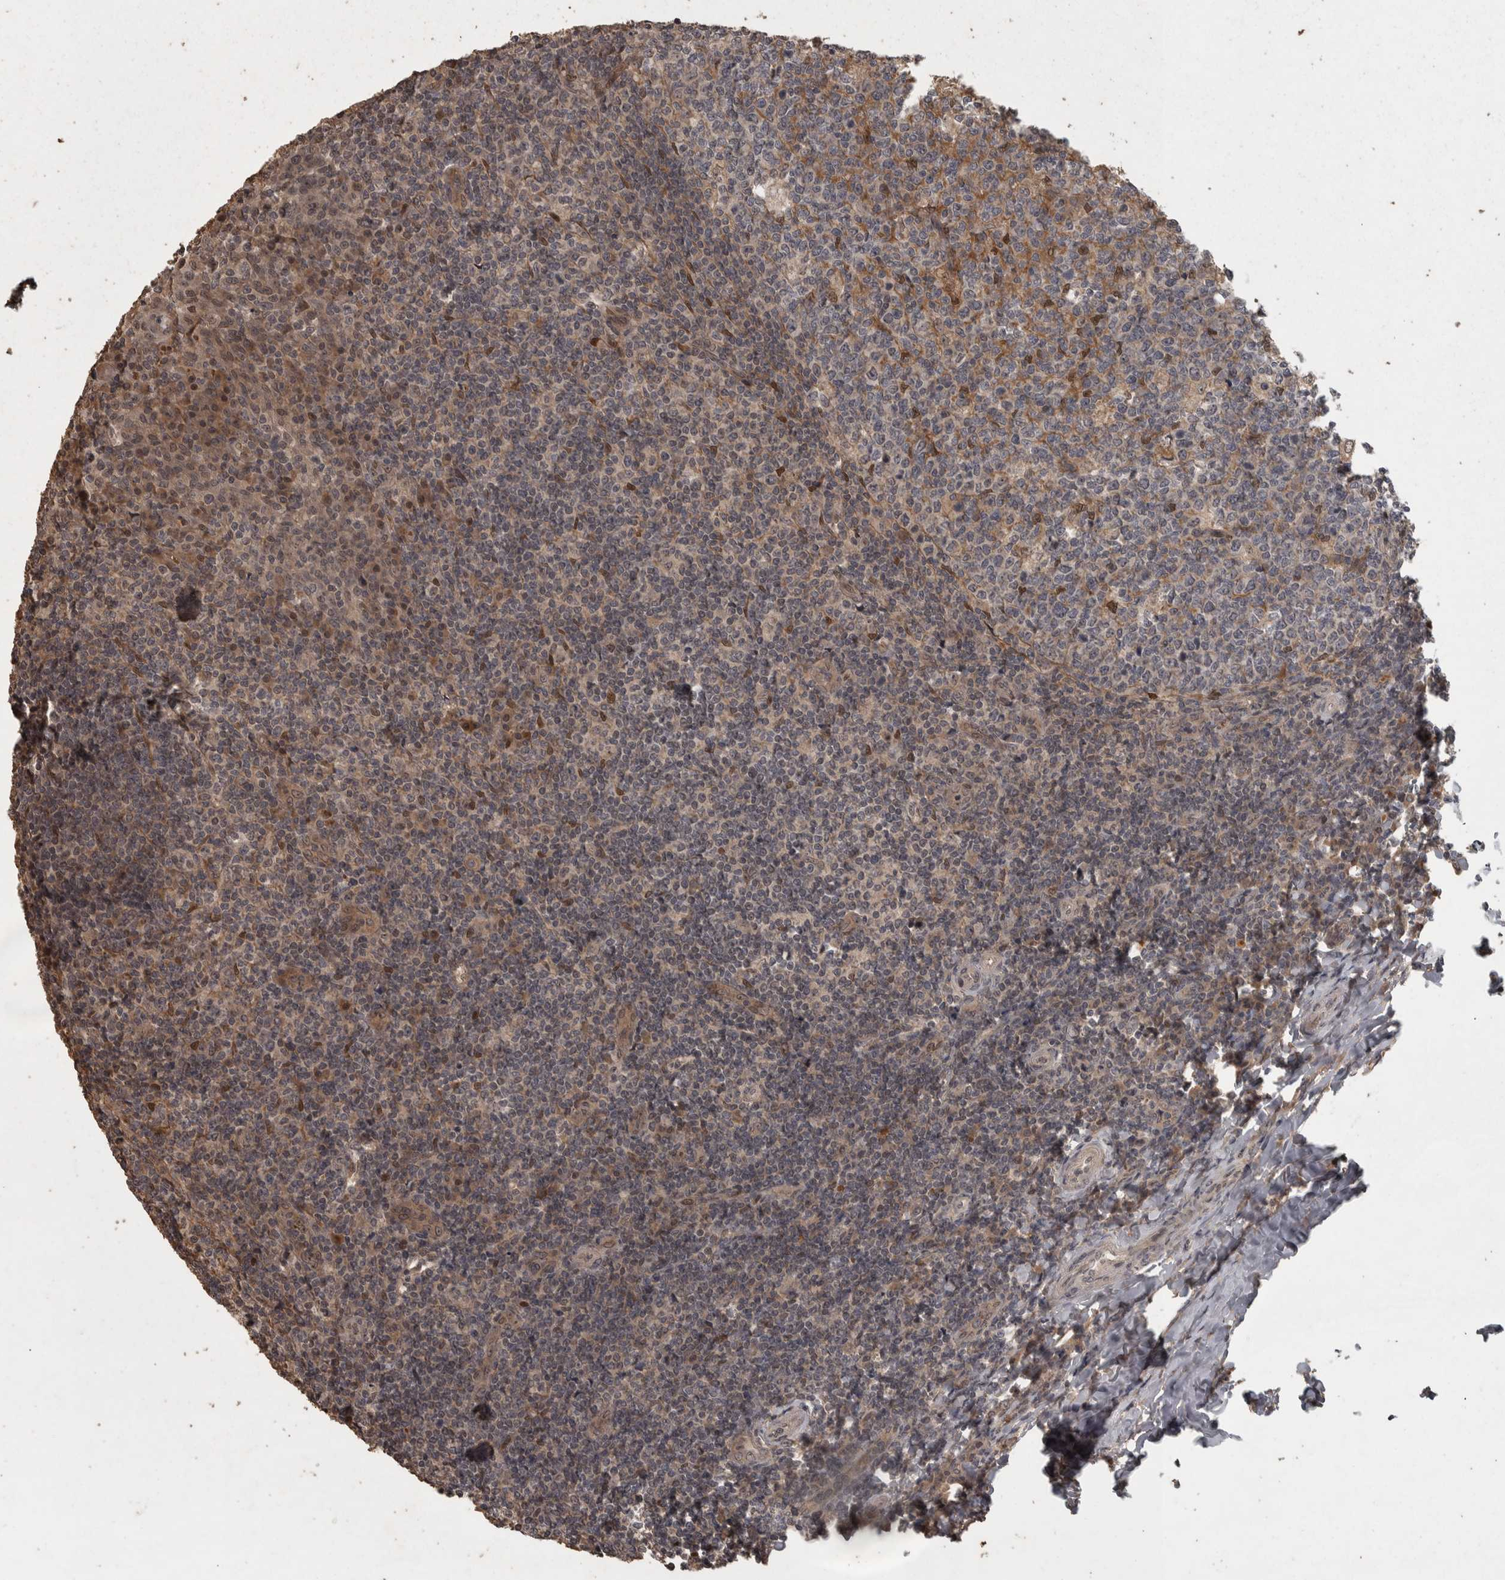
{"staining": {"intensity": "moderate", "quantity": "<25%", "location": "cytoplasmic/membranous,nuclear"}, "tissue": "tonsil", "cell_type": "Germinal center cells", "image_type": "normal", "snomed": [{"axis": "morphology", "description": "Normal tissue, NOS"}, {"axis": "topography", "description": "Tonsil"}], "caption": "Immunohistochemistry (IHC) micrograph of normal tonsil: human tonsil stained using immunohistochemistry (IHC) reveals low levels of moderate protein expression localized specifically in the cytoplasmic/membranous,nuclear of germinal center cells, appearing as a cytoplasmic/membranous,nuclear brown color.", "gene": "ACO1", "patient": {"sex": "female", "age": 19}}